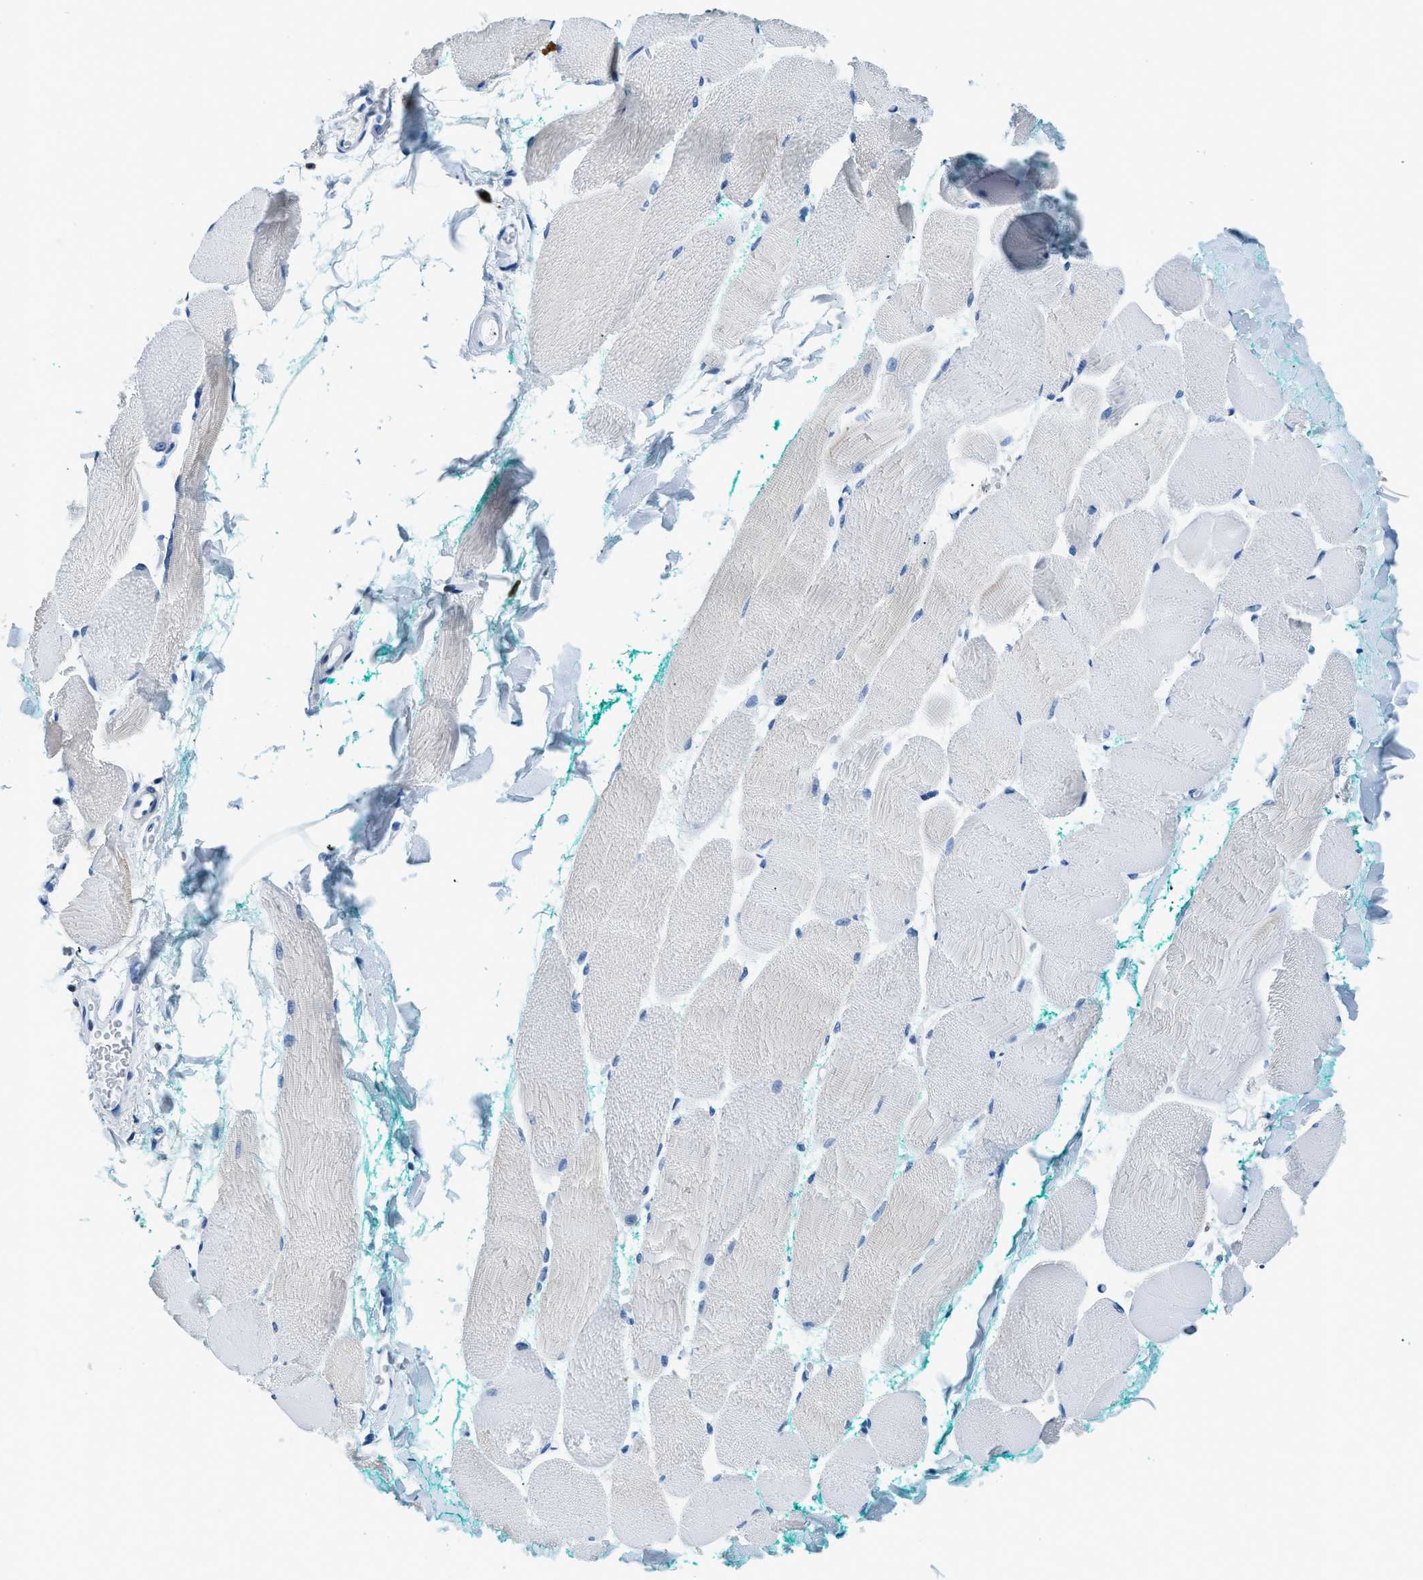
{"staining": {"intensity": "negative", "quantity": "none", "location": "none"}, "tissue": "skeletal muscle", "cell_type": "Myocytes", "image_type": "normal", "snomed": [{"axis": "morphology", "description": "Normal tissue, NOS"}, {"axis": "morphology", "description": "Squamous cell carcinoma, NOS"}, {"axis": "topography", "description": "Skeletal muscle"}], "caption": "This is a histopathology image of IHC staining of benign skeletal muscle, which shows no positivity in myocytes.", "gene": "CAPG", "patient": {"sex": "male", "age": 51}}